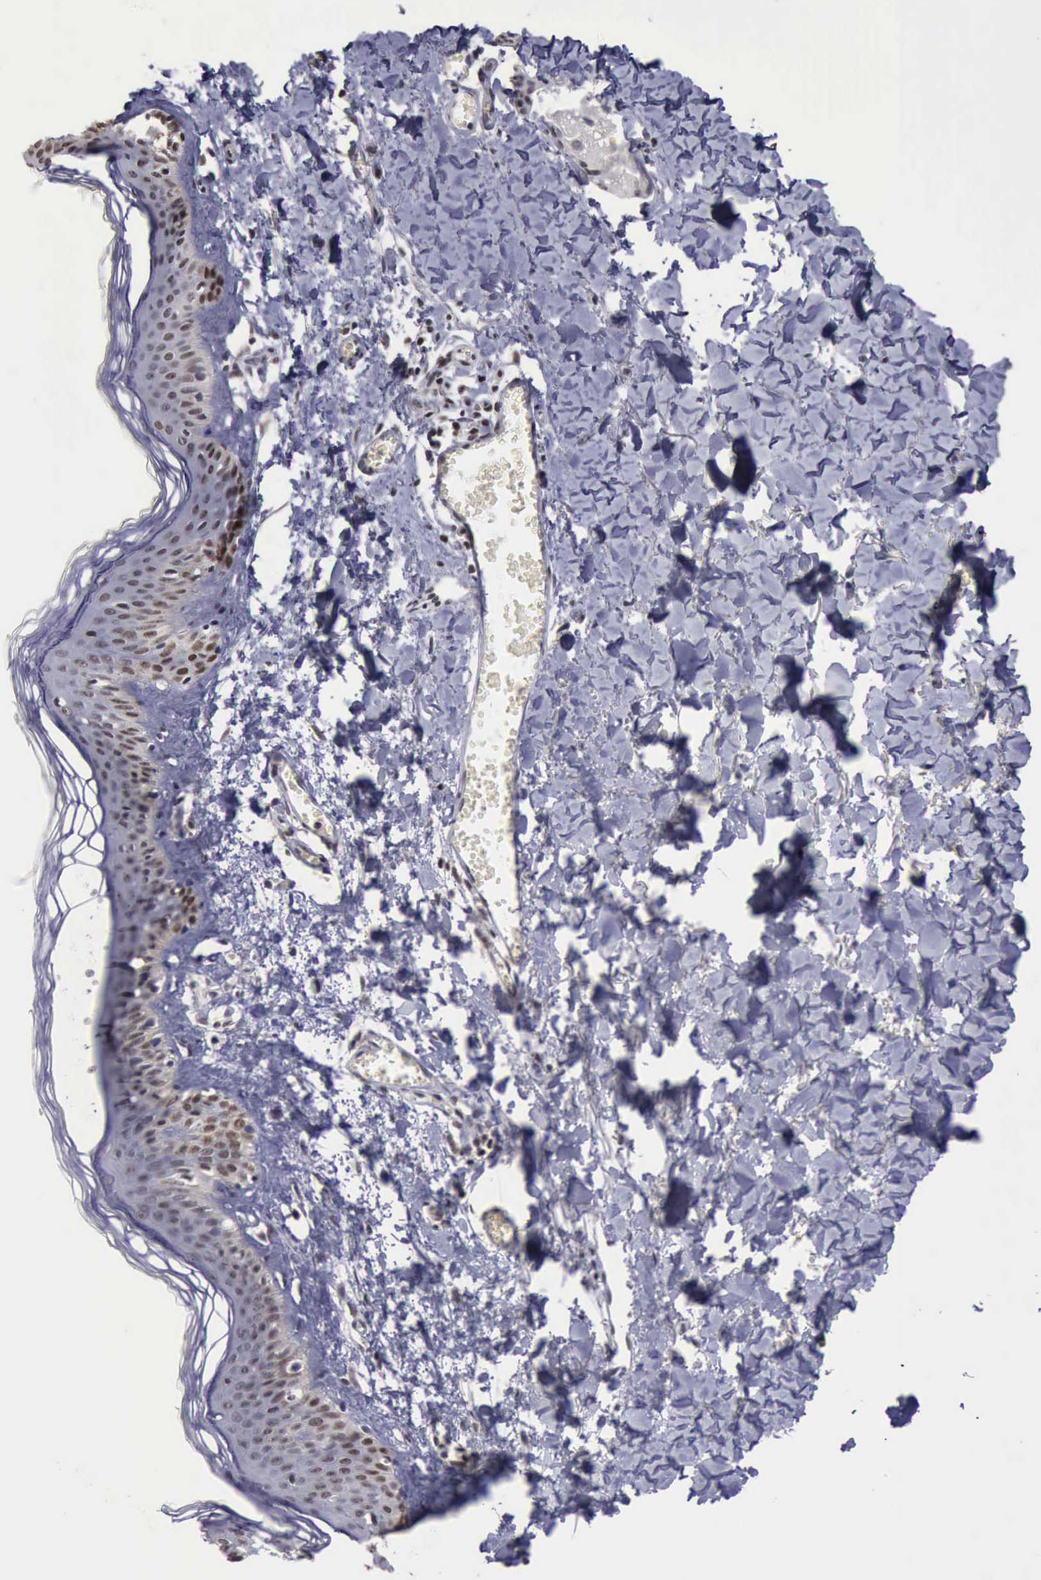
{"staining": {"intensity": "moderate", "quantity": "25%-75%", "location": "nuclear"}, "tissue": "skin", "cell_type": "Fibroblasts", "image_type": "normal", "snomed": [{"axis": "morphology", "description": "Normal tissue, NOS"}, {"axis": "morphology", "description": "Sarcoma, NOS"}, {"axis": "topography", "description": "Skin"}, {"axis": "topography", "description": "Soft tissue"}], "caption": "Immunohistochemical staining of unremarkable skin displays 25%-75% levels of moderate nuclear protein staining in about 25%-75% of fibroblasts.", "gene": "YY1", "patient": {"sex": "female", "age": 51}}